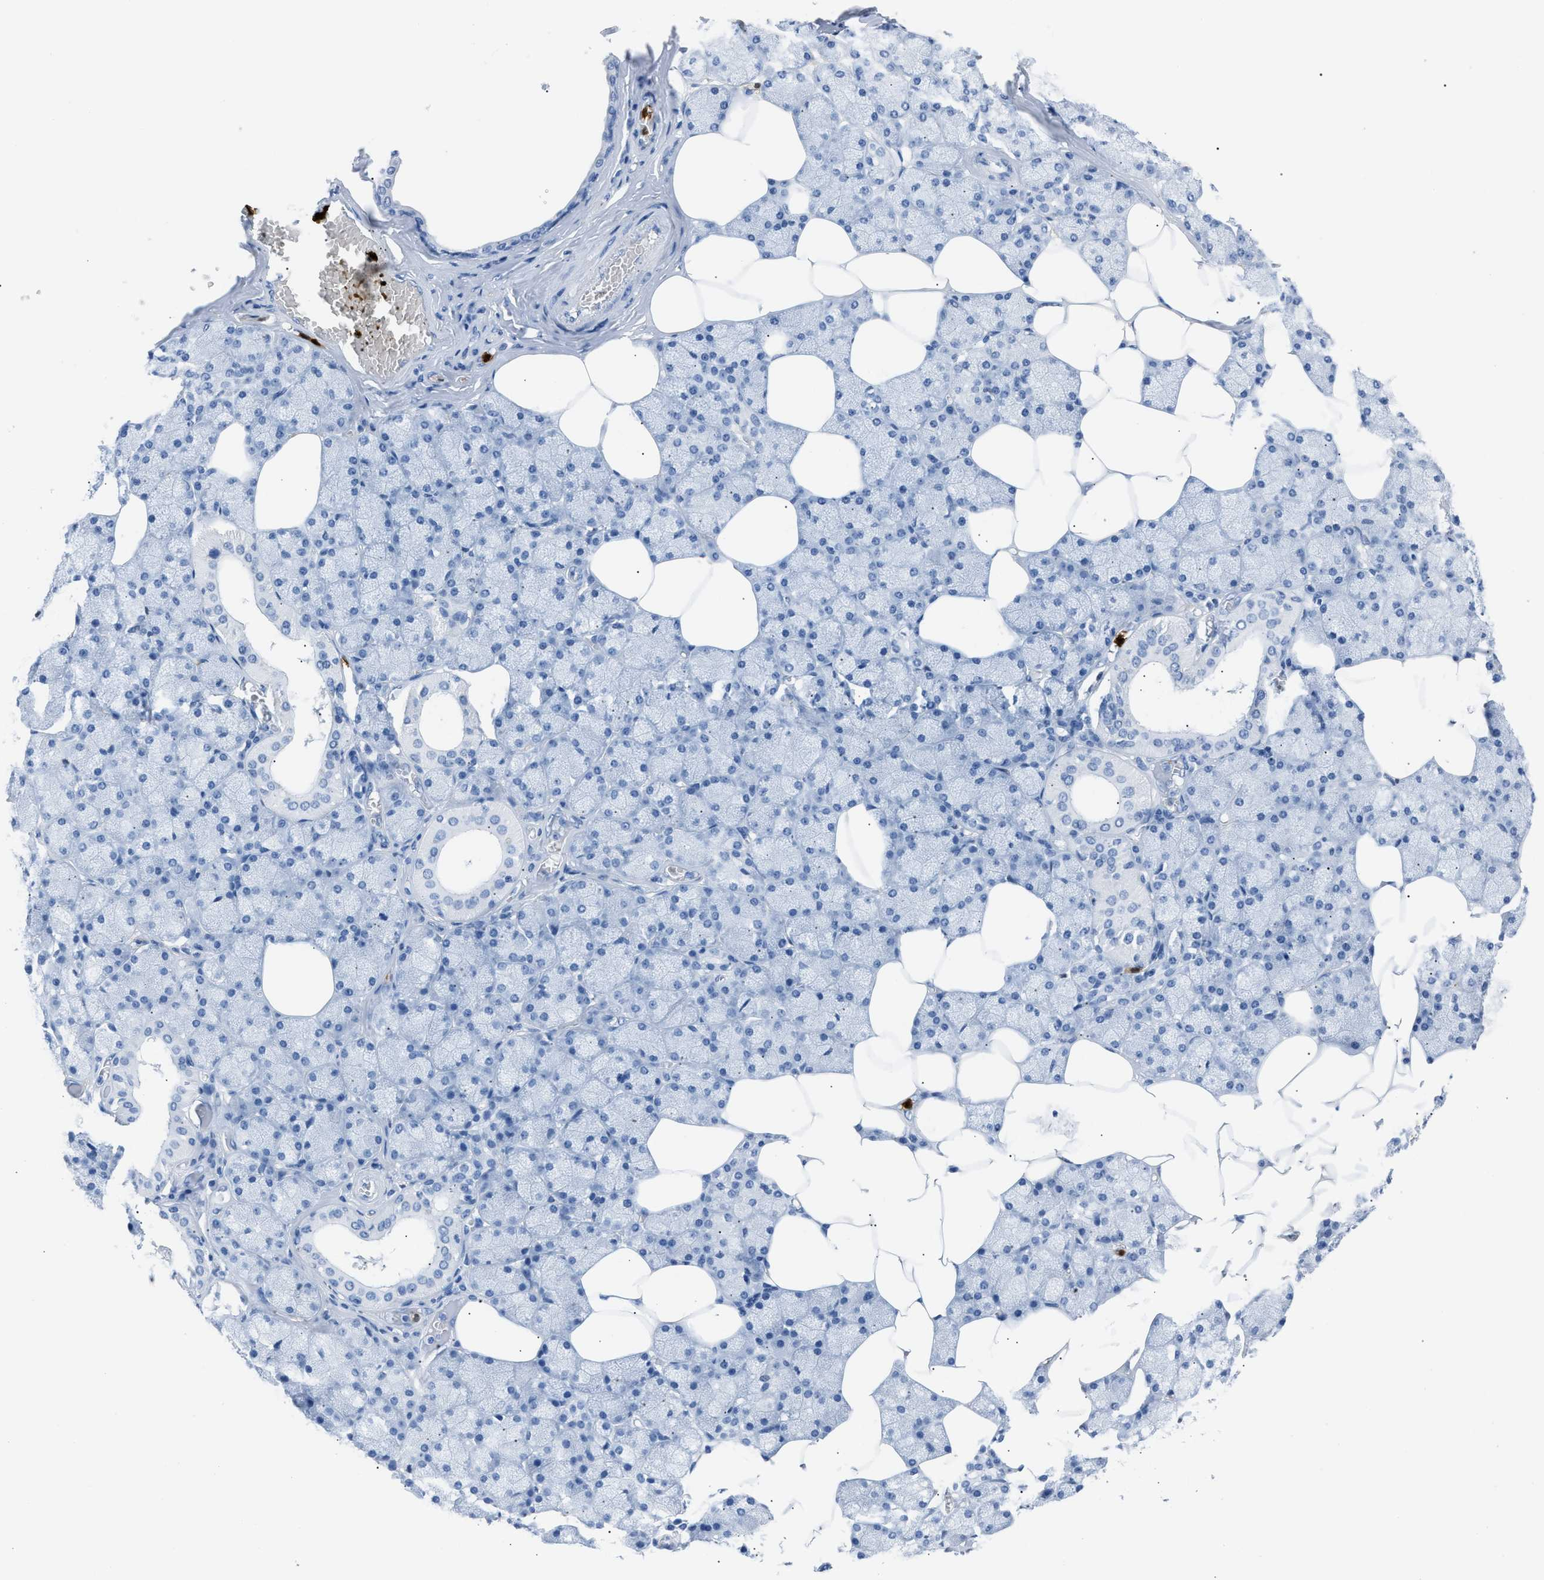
{"staining": {"intensity": "negative", "quantity": "none", "location": "none"}, "tissue": "salivary gland", "cell_type": "Glandular cells", "image_type": "normal", "snomed": [{"axis": "morphology", "description": "Normal tissue, NOS"}, {"axis": "topography", "description": "Salivary gland"}], "caption": "Human salivary gland stained for a protein using immunohistochemistry (IHC) demonstrates no staining in glandular cells.", "gene": "S100P", "patient": {"sex": "male", "age": 62}}